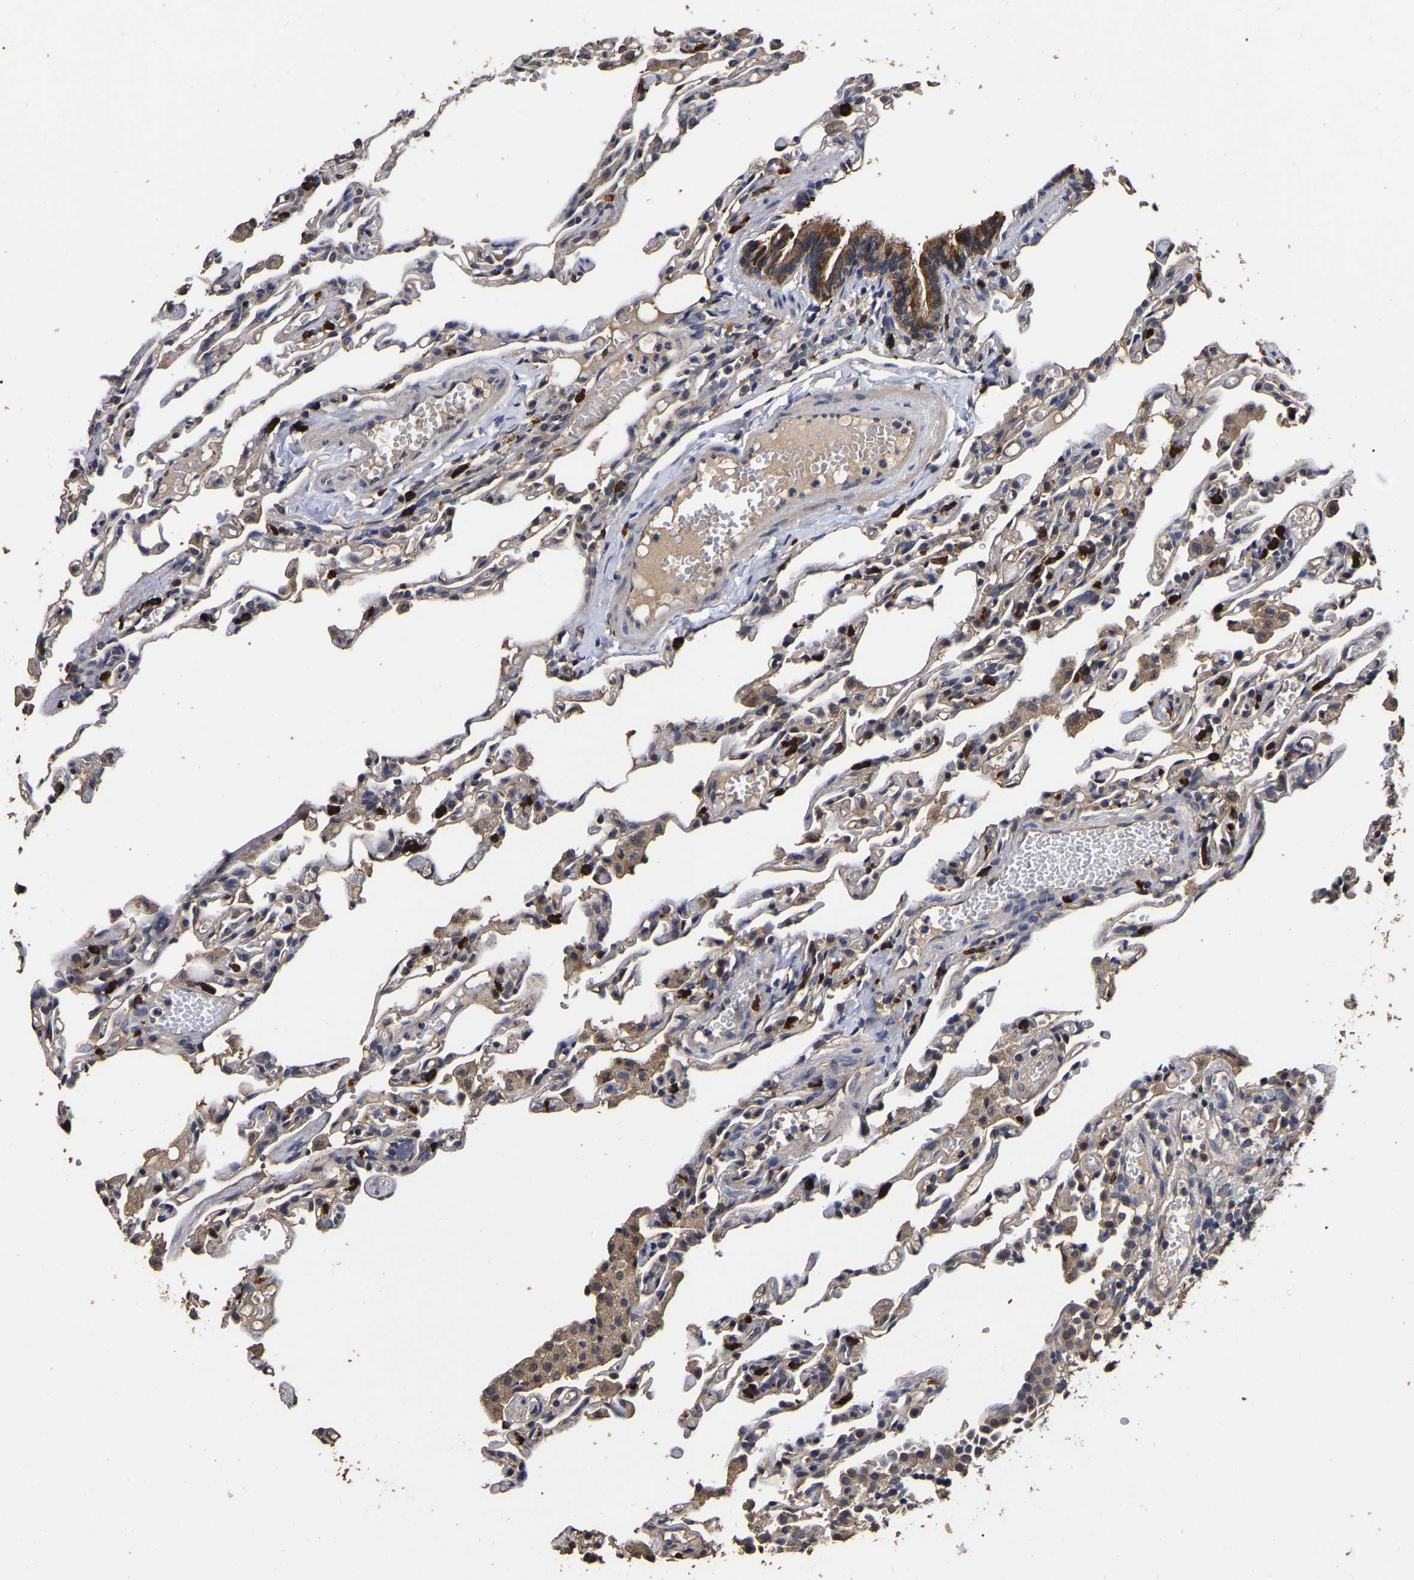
{"staining": {"intensity": "weak", "quantity": ">75%", "location": "cytoplasmic/membranous"}, "tissue": "lung", "cell_type": "Alveolar cells", "image_type": "normal", "snomed": [{"axis": "morphology", "description": "Normal tissue, NOS"}, {"axis": "topography", "description": "Lung"}], "caption": "Immunohistochemistry (DAB (3,3'-diaminobenzidine)) staining of normal lung exhibits weak cytoplasmic/membranous protein positivity in about >75% of alveolar cells.", "gene": "STK32C", "patient": {"sex": "male", "age": 21}}